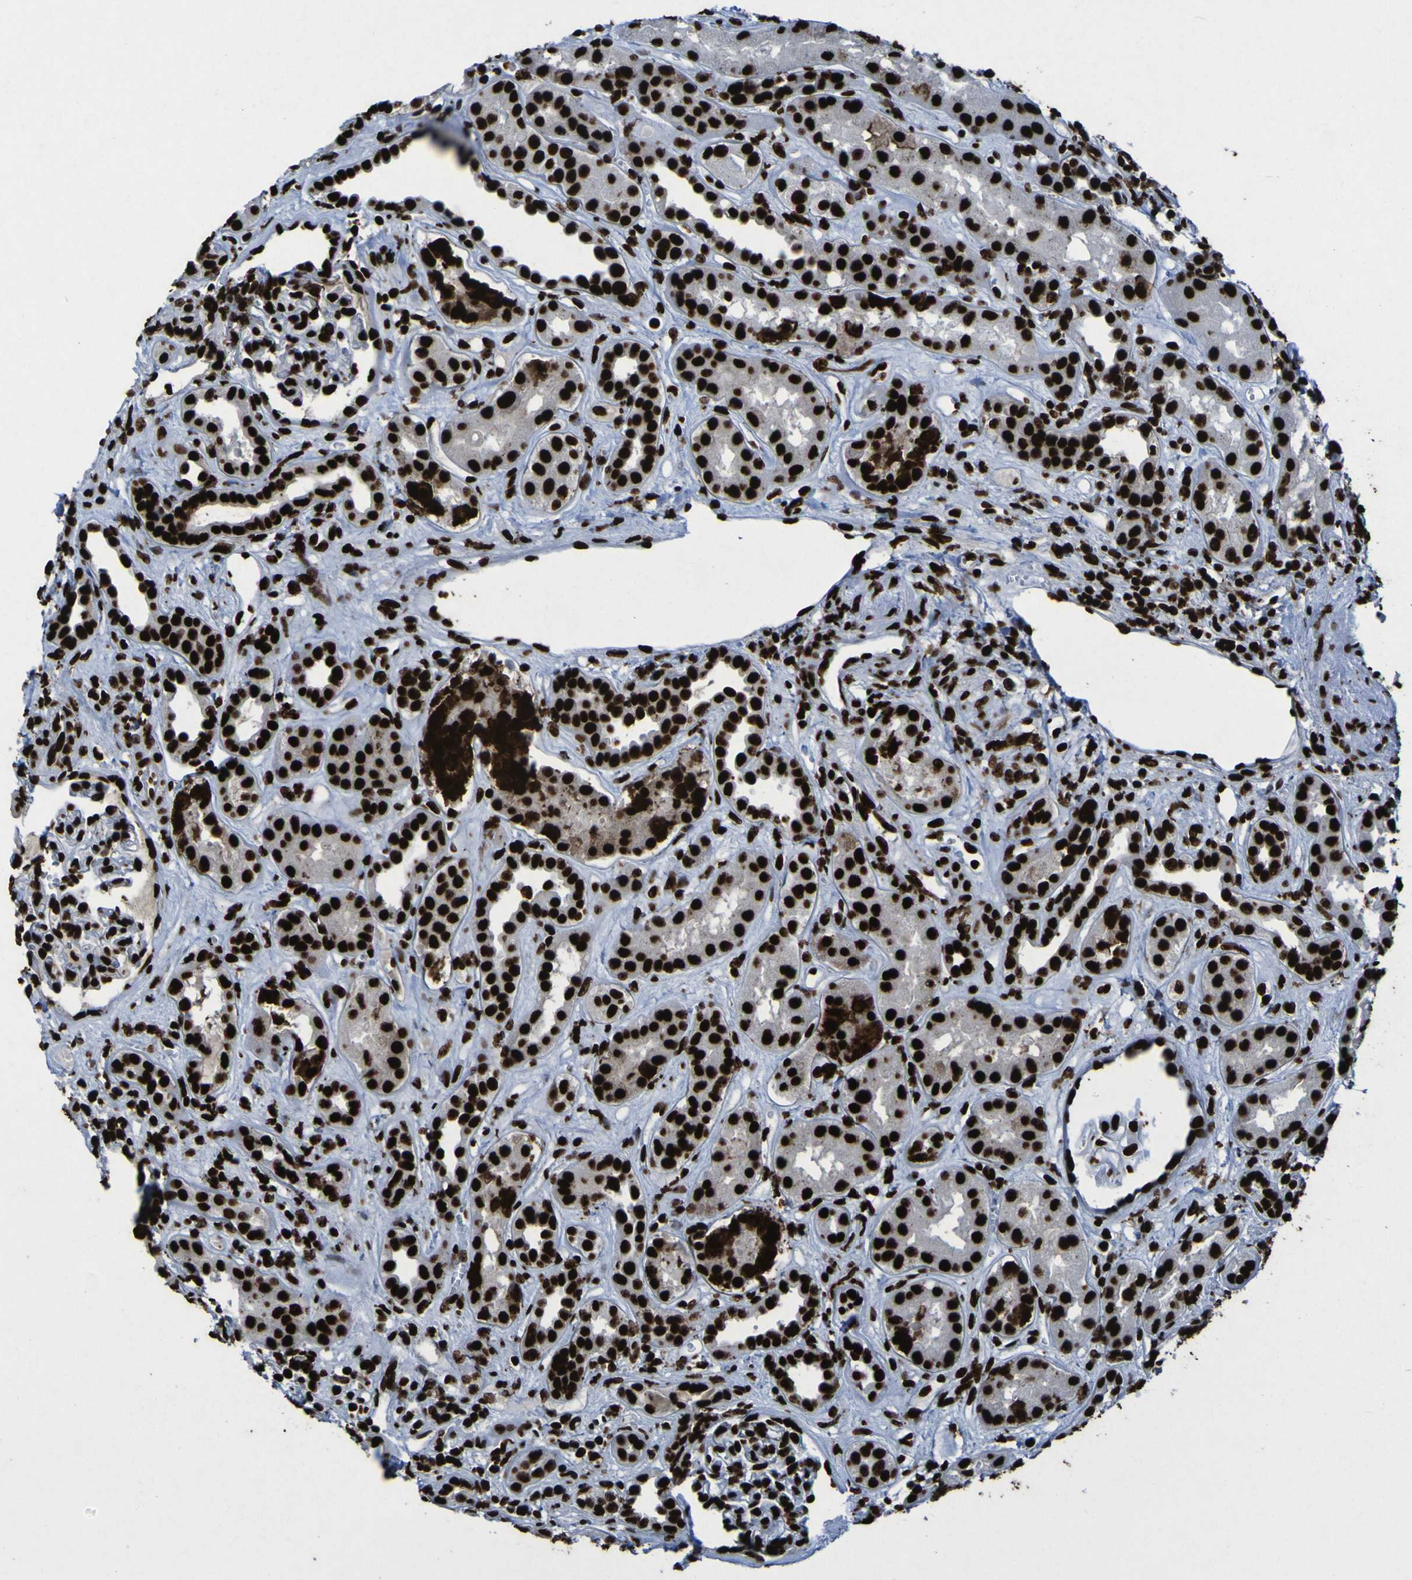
{"staining": {"intensity": "strong", "quantity": ">75%", "location": "nuclear"}, "tissue": "kidney", "cell_type": "Cells in glomeruli", "image_type": "normal", "snomed": [{"axis": "morphology", "description": "Normal tissue, NOS"}, {"axis": "topography", "description": "Kidney"}], "caption": "A histopathology image of human kidney stained for a protein displays strong nuclear brown staining in cells in glomeruli.", "gene": "NPM1", "patient": {"sex": "male", "age": 59}}